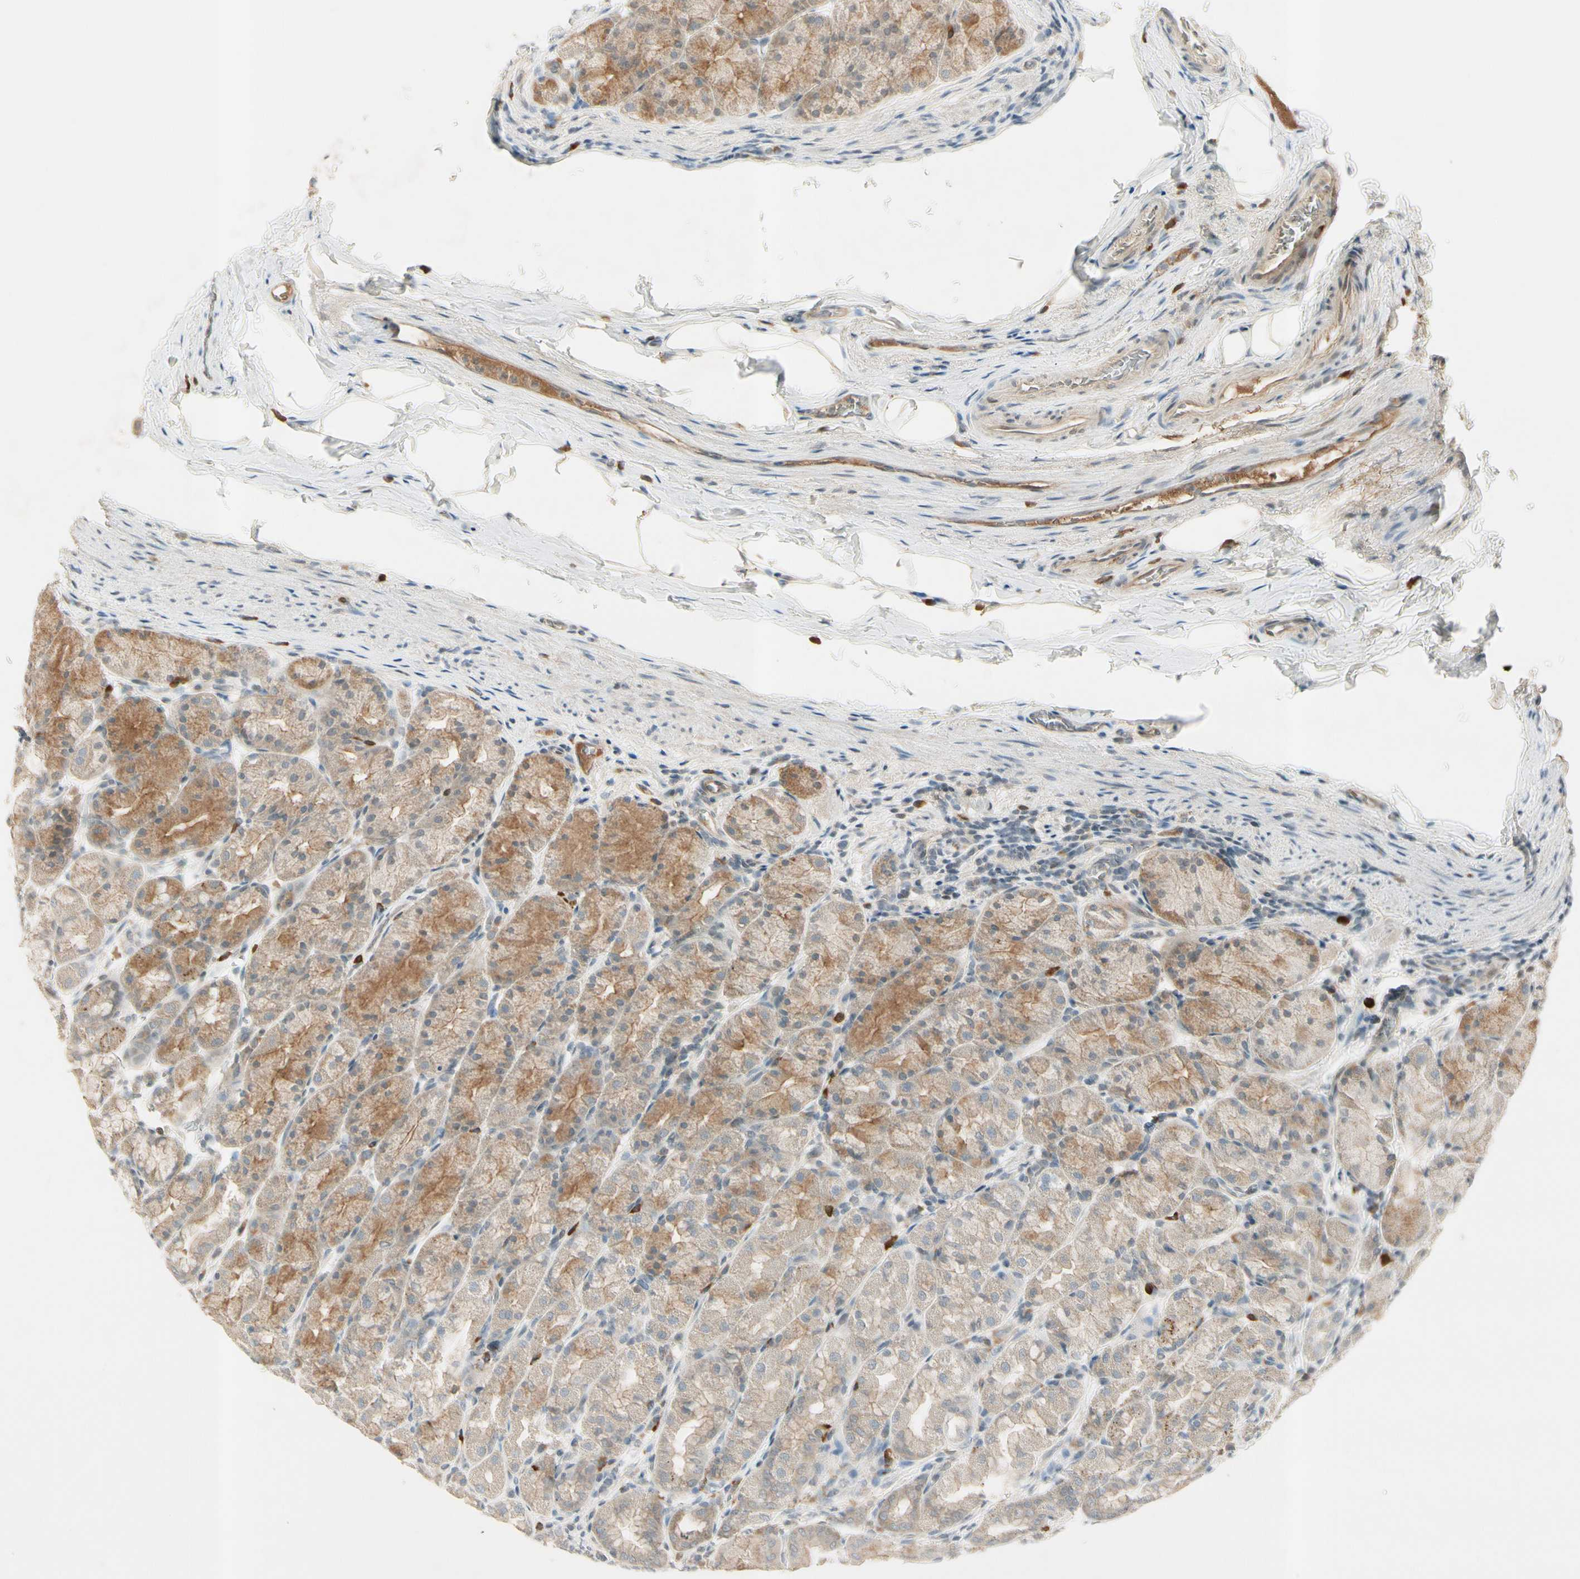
{"staining": {"intensity": "weak", "quantity": ">75%", "location": "cytoplasmic/membranous"}, "tissue": "stomach", "cell_type": "Glandular cells", "image_type": "normal", "snomed": [{"axis": "morphology", "description": "Normal tissue, NOS"}, {"axis": "topography", "description": "Stomach, upper"}], "caption": "Glandular cells exhibit low levels of weak cytoplasmic/membranous positivity in approximately >75% of cells in normal stomach.", "gene": "ICAM5", "patient": {"sex": "male", "age": 68}}